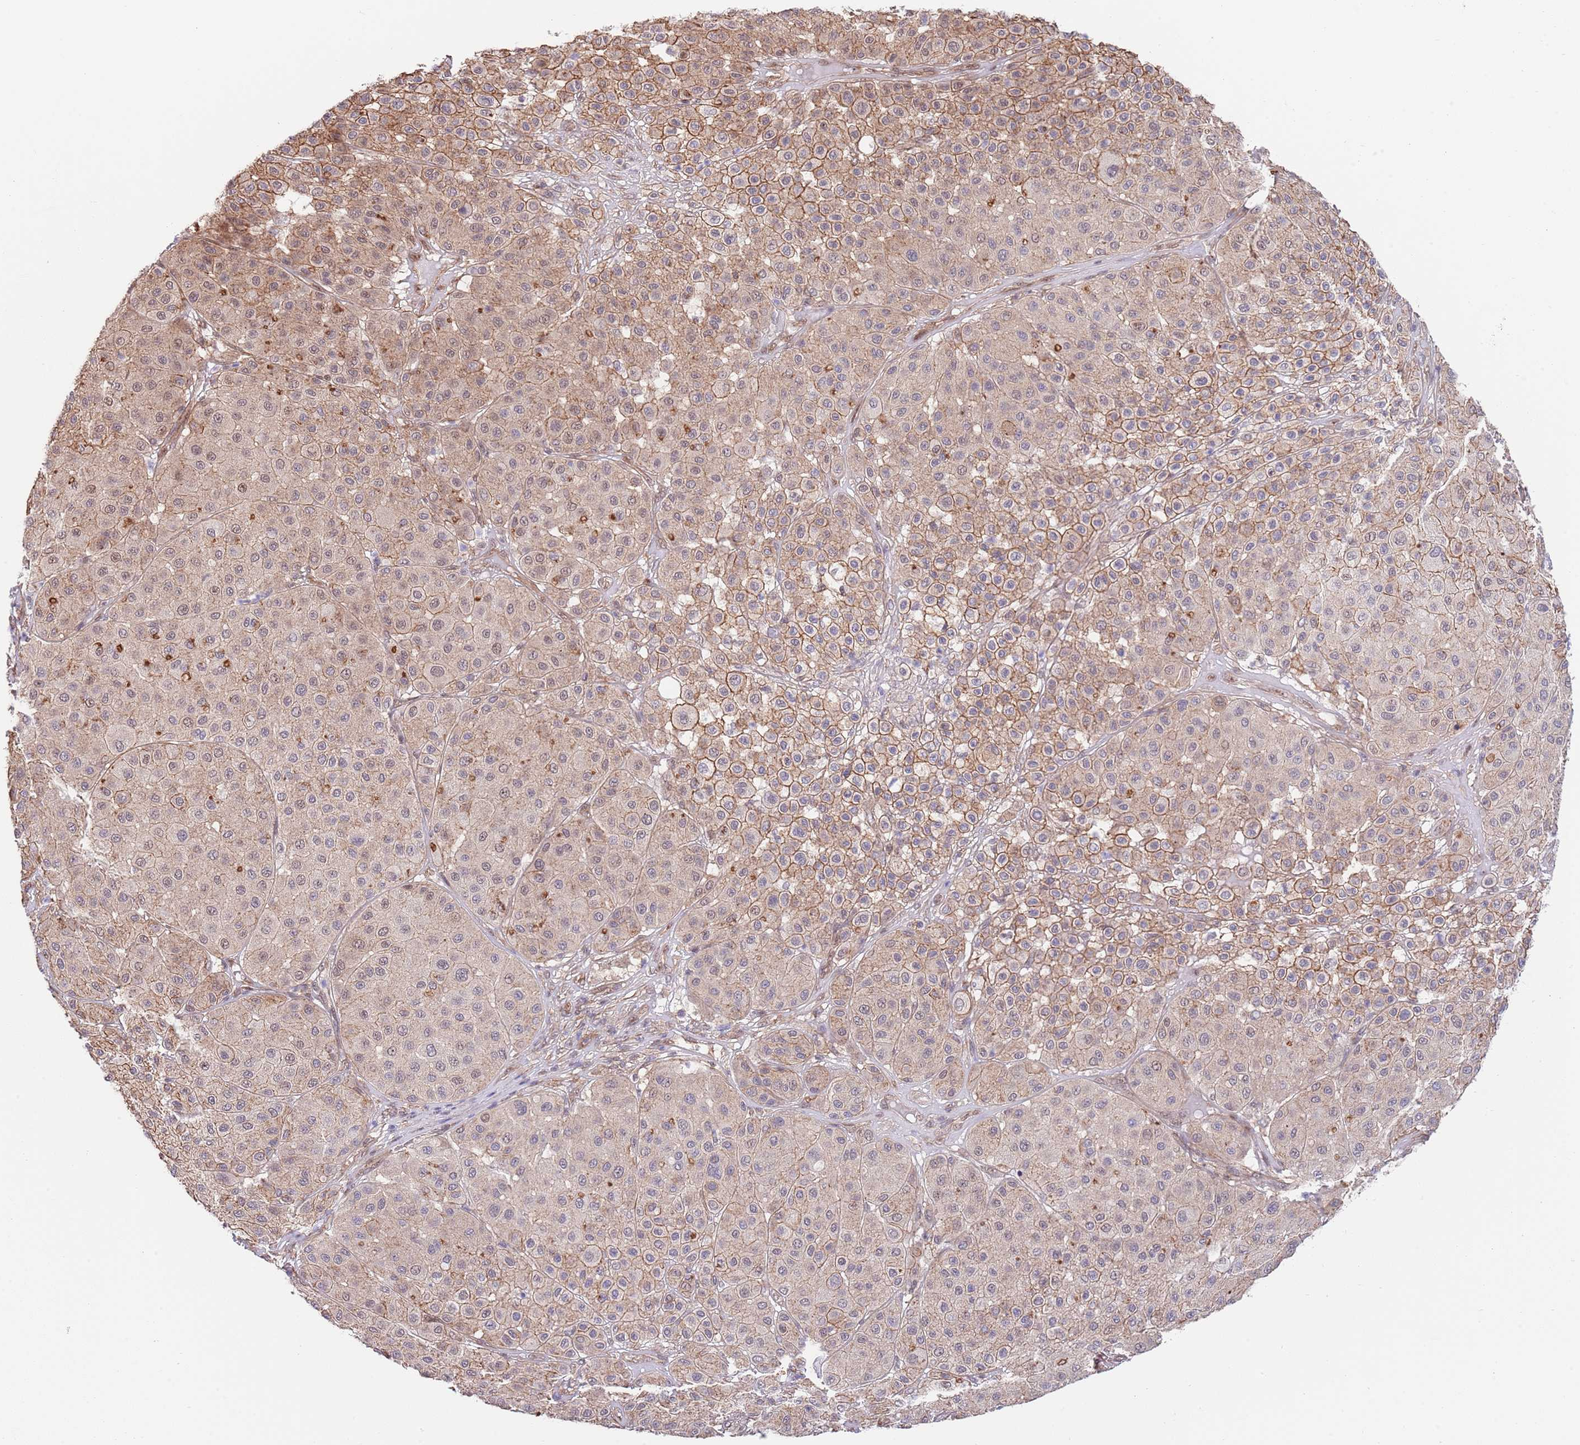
{"staining": {"intensity": "moderate", "quantity": ">75%", "location": "cytoplasmic/membranous"}, "tissue": "melanoma", "cell_type": "Tumor cells", "image_type": "cancer", "snomed": [{"axis": "morphology", "description": "Malignant melanoma, Metastatic site"}, {"axis": "topography", "description": "Smooth muscle"}], "caption": "Malignant melanoma (metastatic site) stained with immunohistochemistry (IHC) displays moderate cytoplasmic/membranous expression in approximately >75% of tumor cells.", "gene": "BPNT1", "patient": {"sex": "male", "age": 41}}